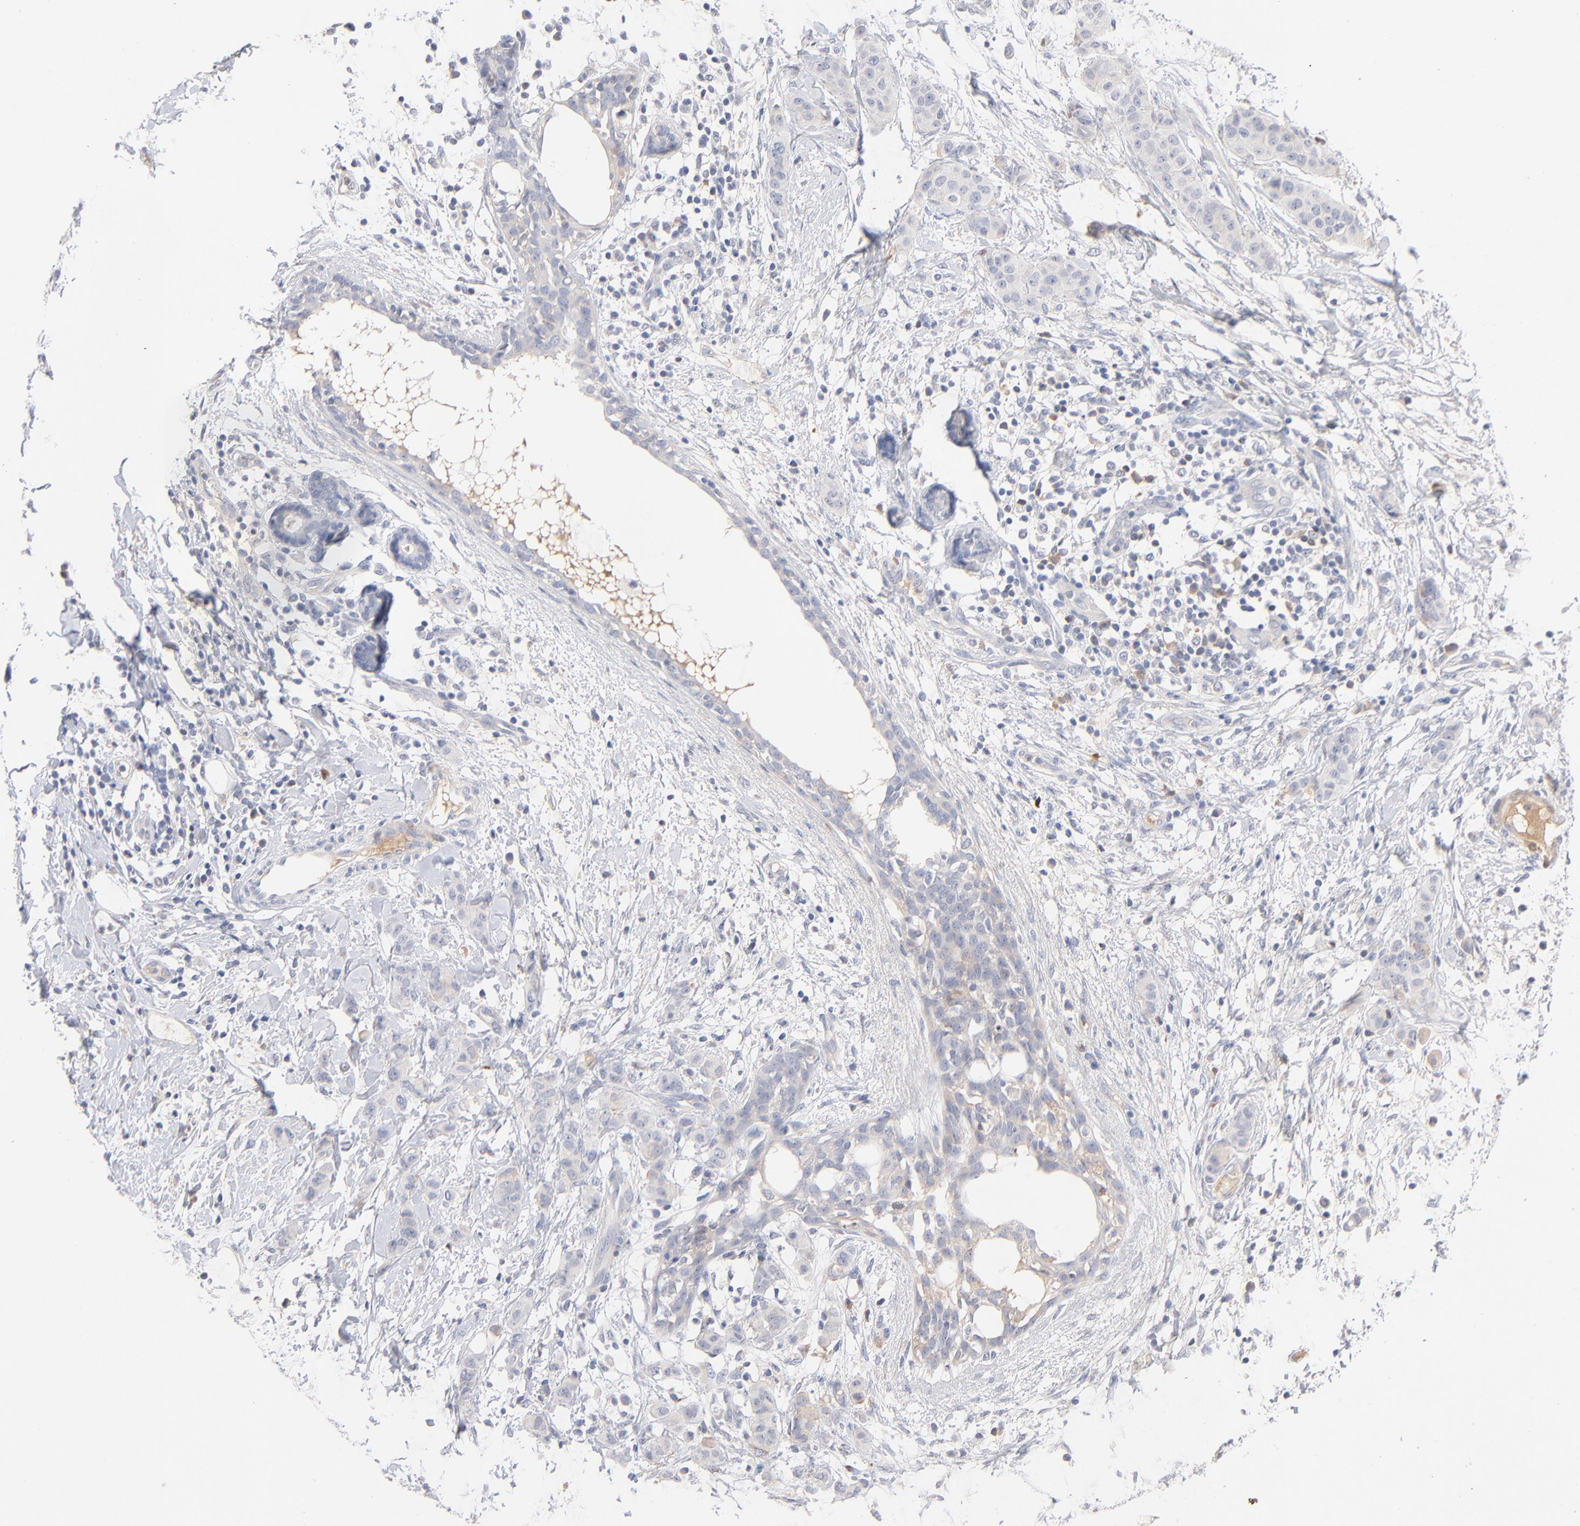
{"staining": {"intensity": "weak", "quantity": "<25%", "location": "cytoplasmic/membranous"}, "tissue": "breast cancer", "cell_type": "Tumor cells", "image_type": "cancer", "snomed": [{"axis": "morphology", "description": "Duct carcinoma"}, {"axis": "topography", "description": "Breast"}], "caption": "High magnification brightfield microscopy of breast invasive ductal carcinoma stained with DAB (brown) and counterstained with hematoxylin (blue): tumor cells show no significant positivity.", "gene": "F12", "patient": {"sex": "female", "age": 40}}